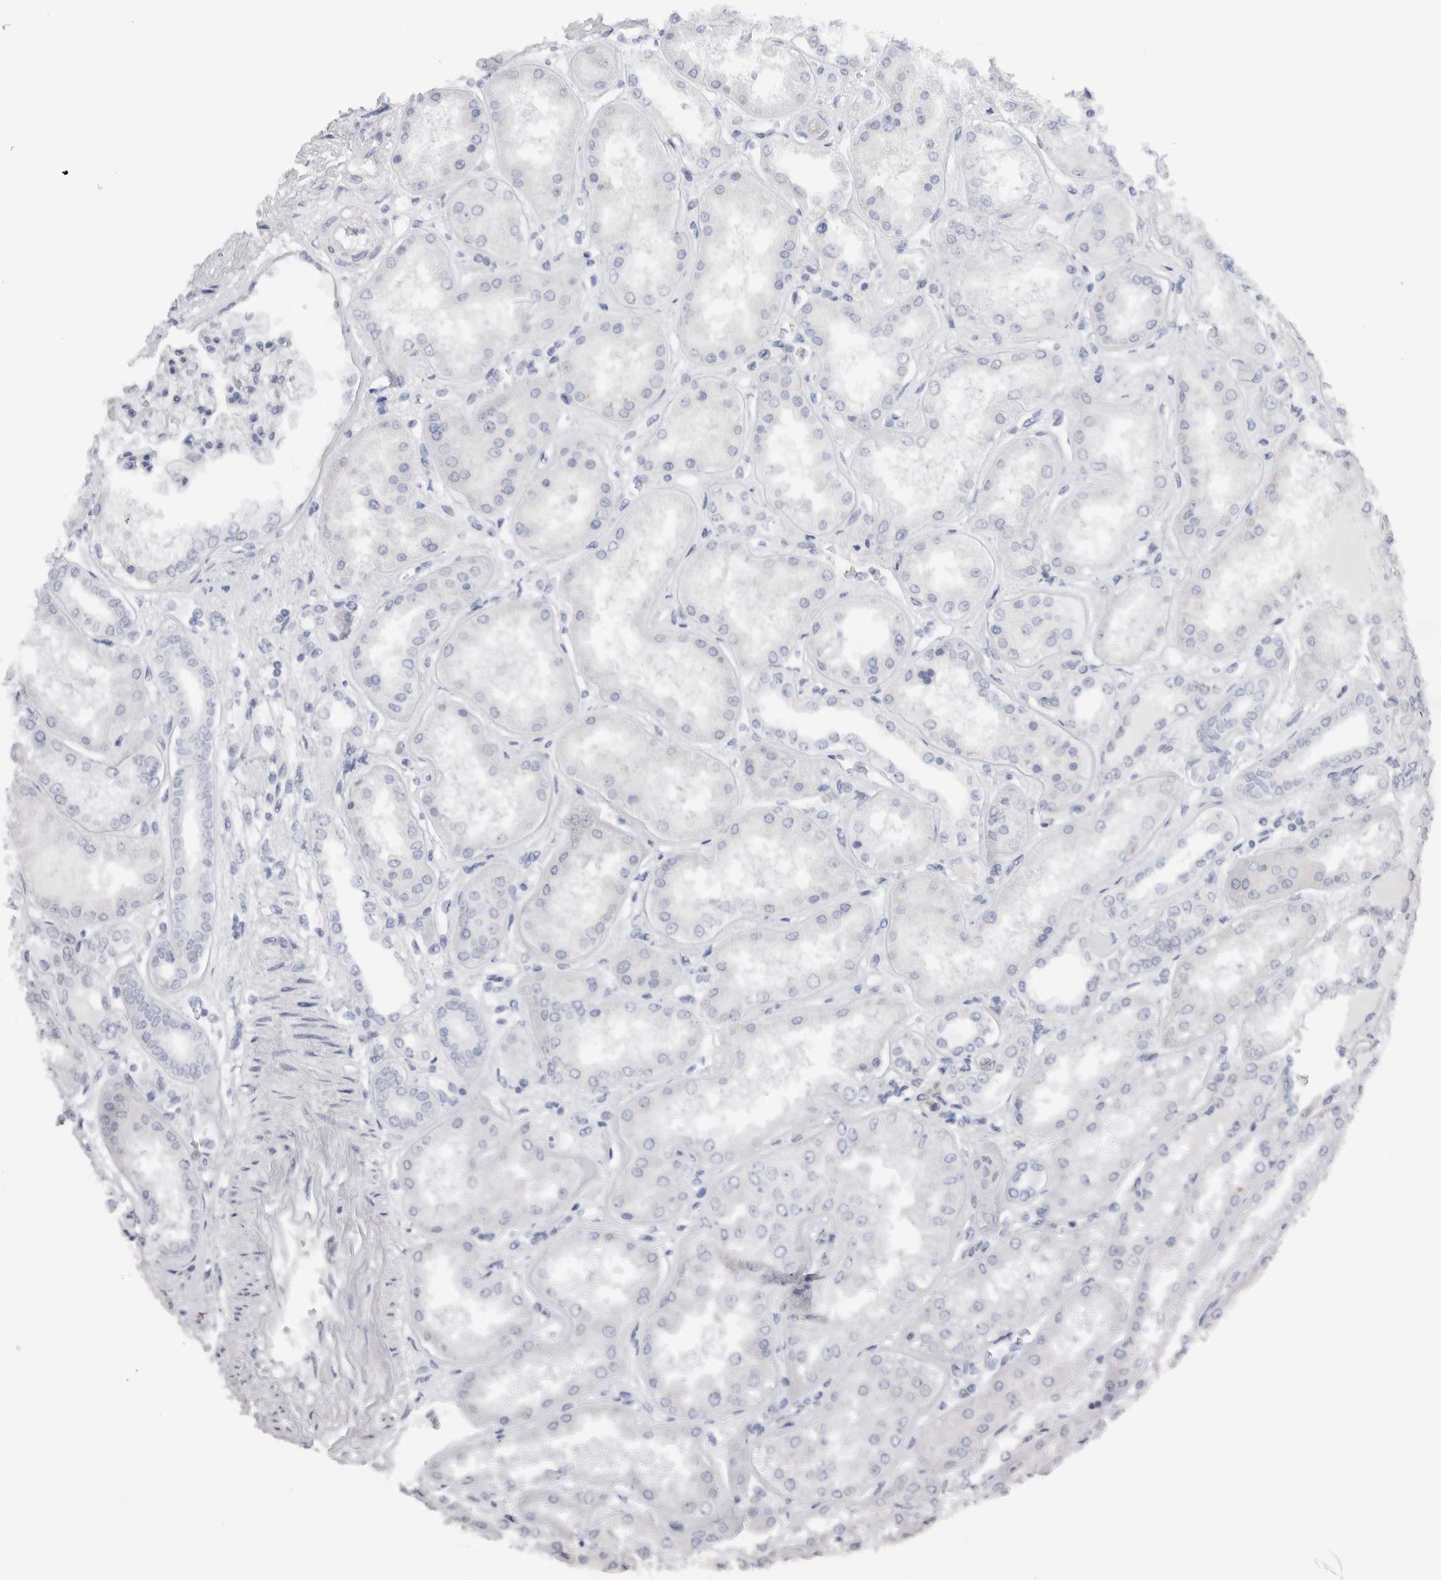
{"staining": {"intensity": "negative", "quantity": "none", "location": "none"}, "tissue": "kidney", "cell_type": "Cells in glomeruli", "image_type": "normal", "snomed": [{"axis": "morphology", "description": "Normal tissue, NOS"}, {"axis": "topography", "description": "Kidney"}], "caption": "This histopathology image is of unremarkable kidney stained with immunohistochemistry (IHC) to label a protein in brown with the nuclei are counter-stained blue. There is no expression in cells in glomeruli.", "gene": "C9orf50", "patient": {"sex": "female", "age": 56}}